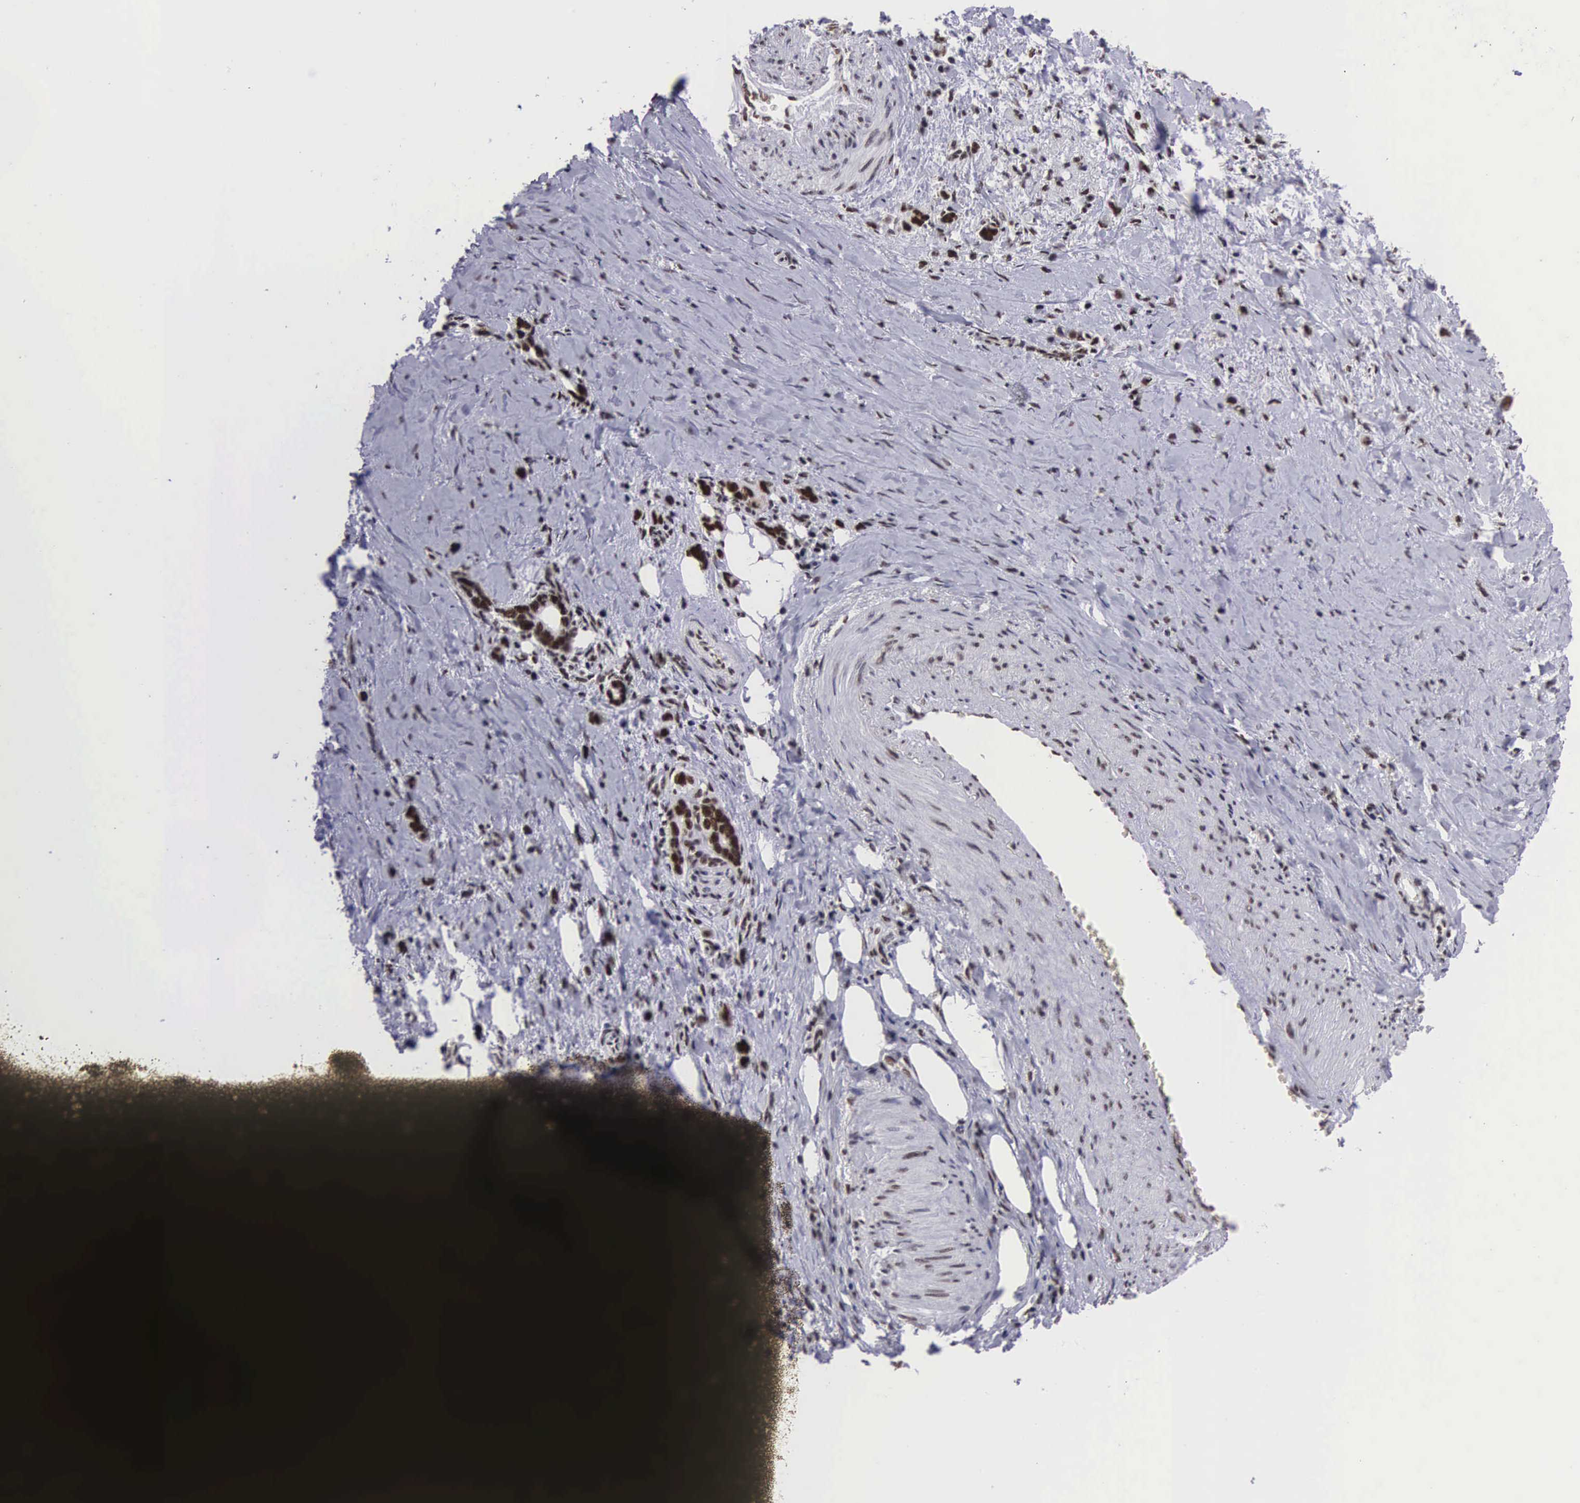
{"staining": {"intensity": "moderate", "quantity": ">75%", "location": "nuclear"}, "tissue": "stomach cancer", "cell_type": "Tumor cells", "image_type": "cancer", "snomed": [{"axis": "morphology", "description": "Adenocarcinoma, NOS"}, {"axis": "topography", "description": "Stomach"}], "caption": "The immunohistochemical stain highlights moderate nuclear positivity in tumor cells of adenocarcinoma (stomach) tissue. The protein of interest is shown in brown color, while the nuclei are stained blue.", "gene": "SF3A1", "patient": {"sex": "male", "age": 78}}